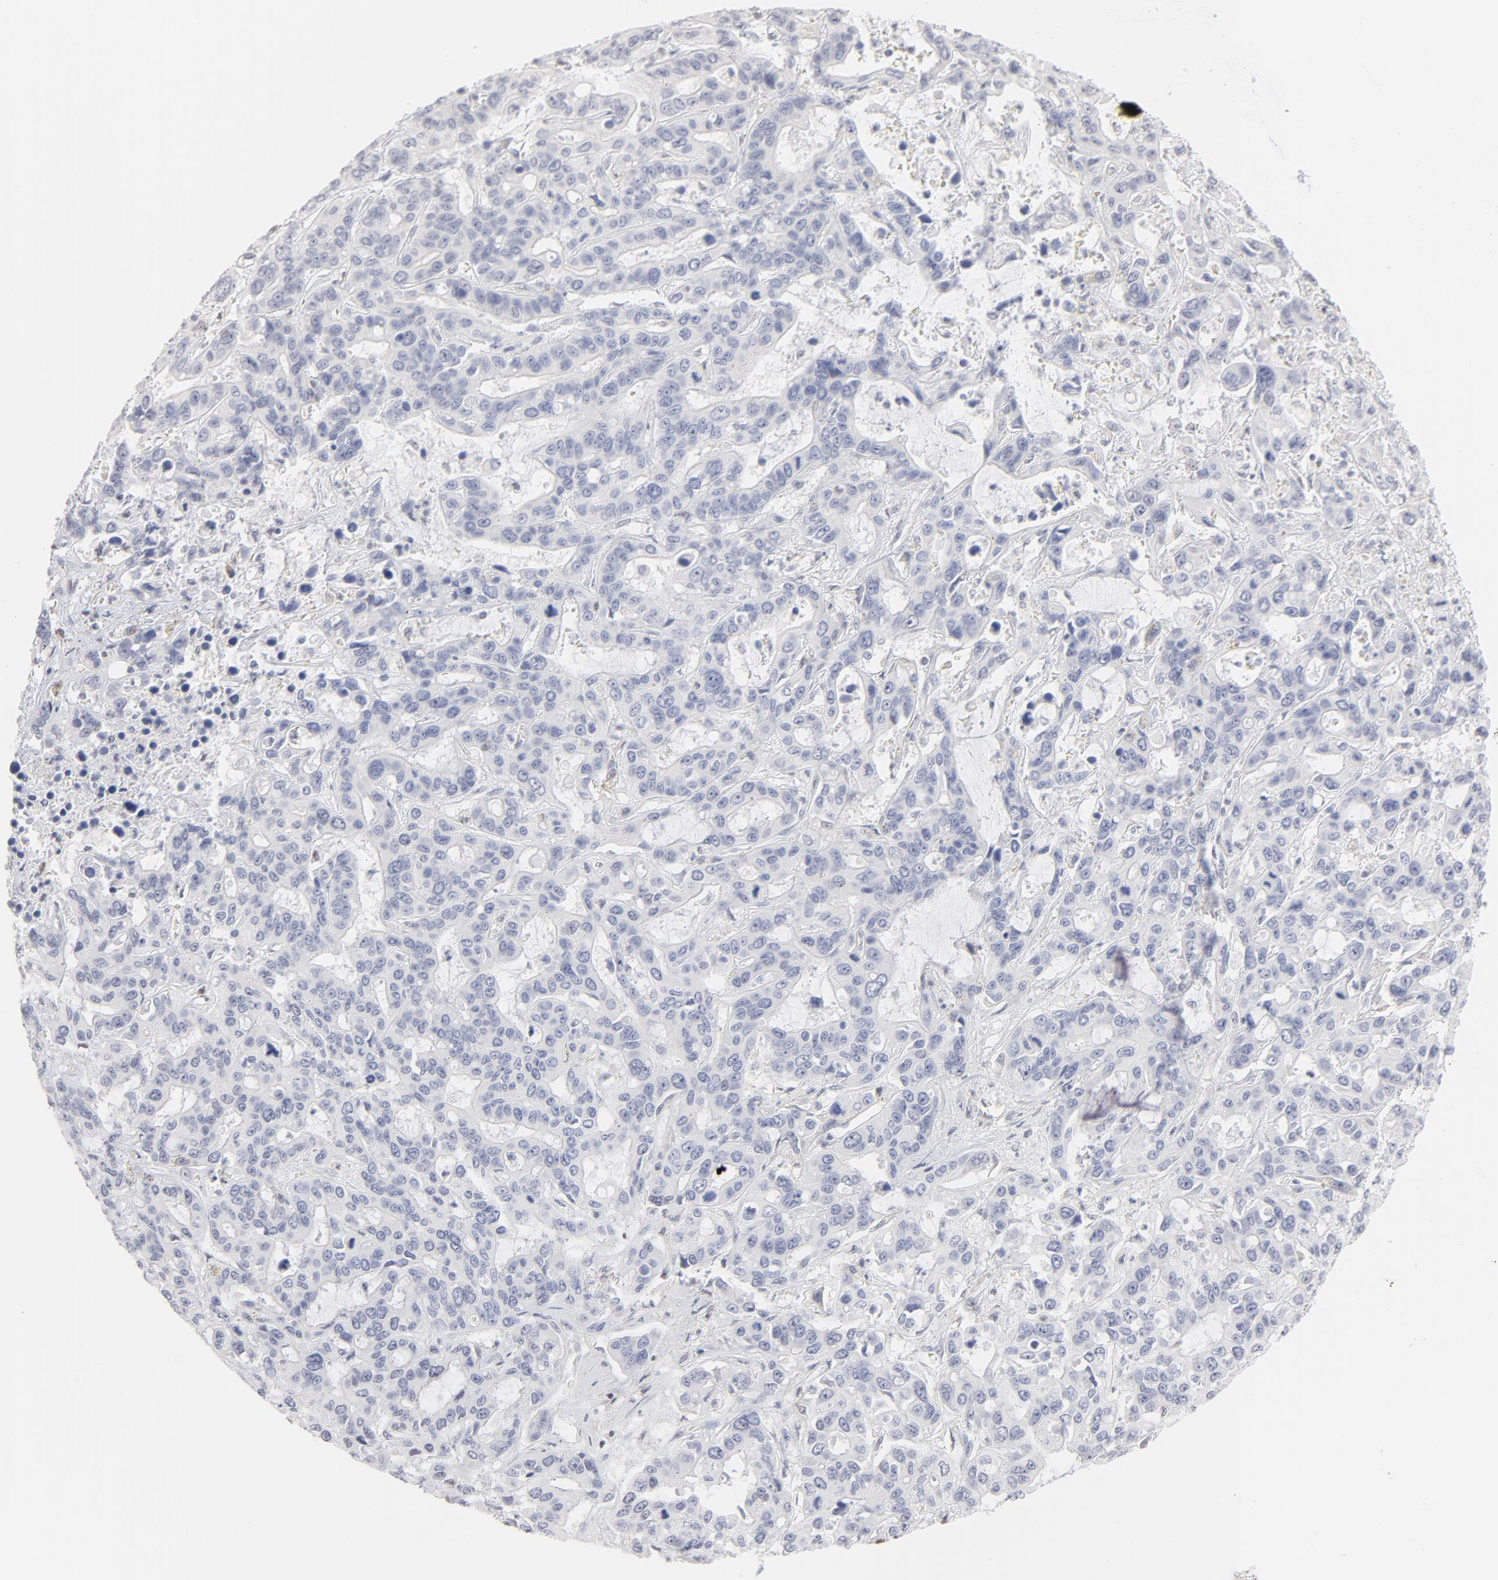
{"staining": {"intensity": "negative", "quantity": "none", "location": "none"}, "tissue": "liver cancer", "cell_type": "Tumor cells", "image_type": "cancer", "snomed": [{"axis": "morphology", "description": "Cholangiocarcinoma"}, {"axis": "topography", "description": "Liver"}], "caption": "This photomicrograph is of liver cholangiocarcinoma stained with IHC to label a protein in brown with the nuclei are counter-stained blue. There is no positivity in tumor cells.", "gene": "NFIL3", "patient": {"sex": "female", "age": 65}}